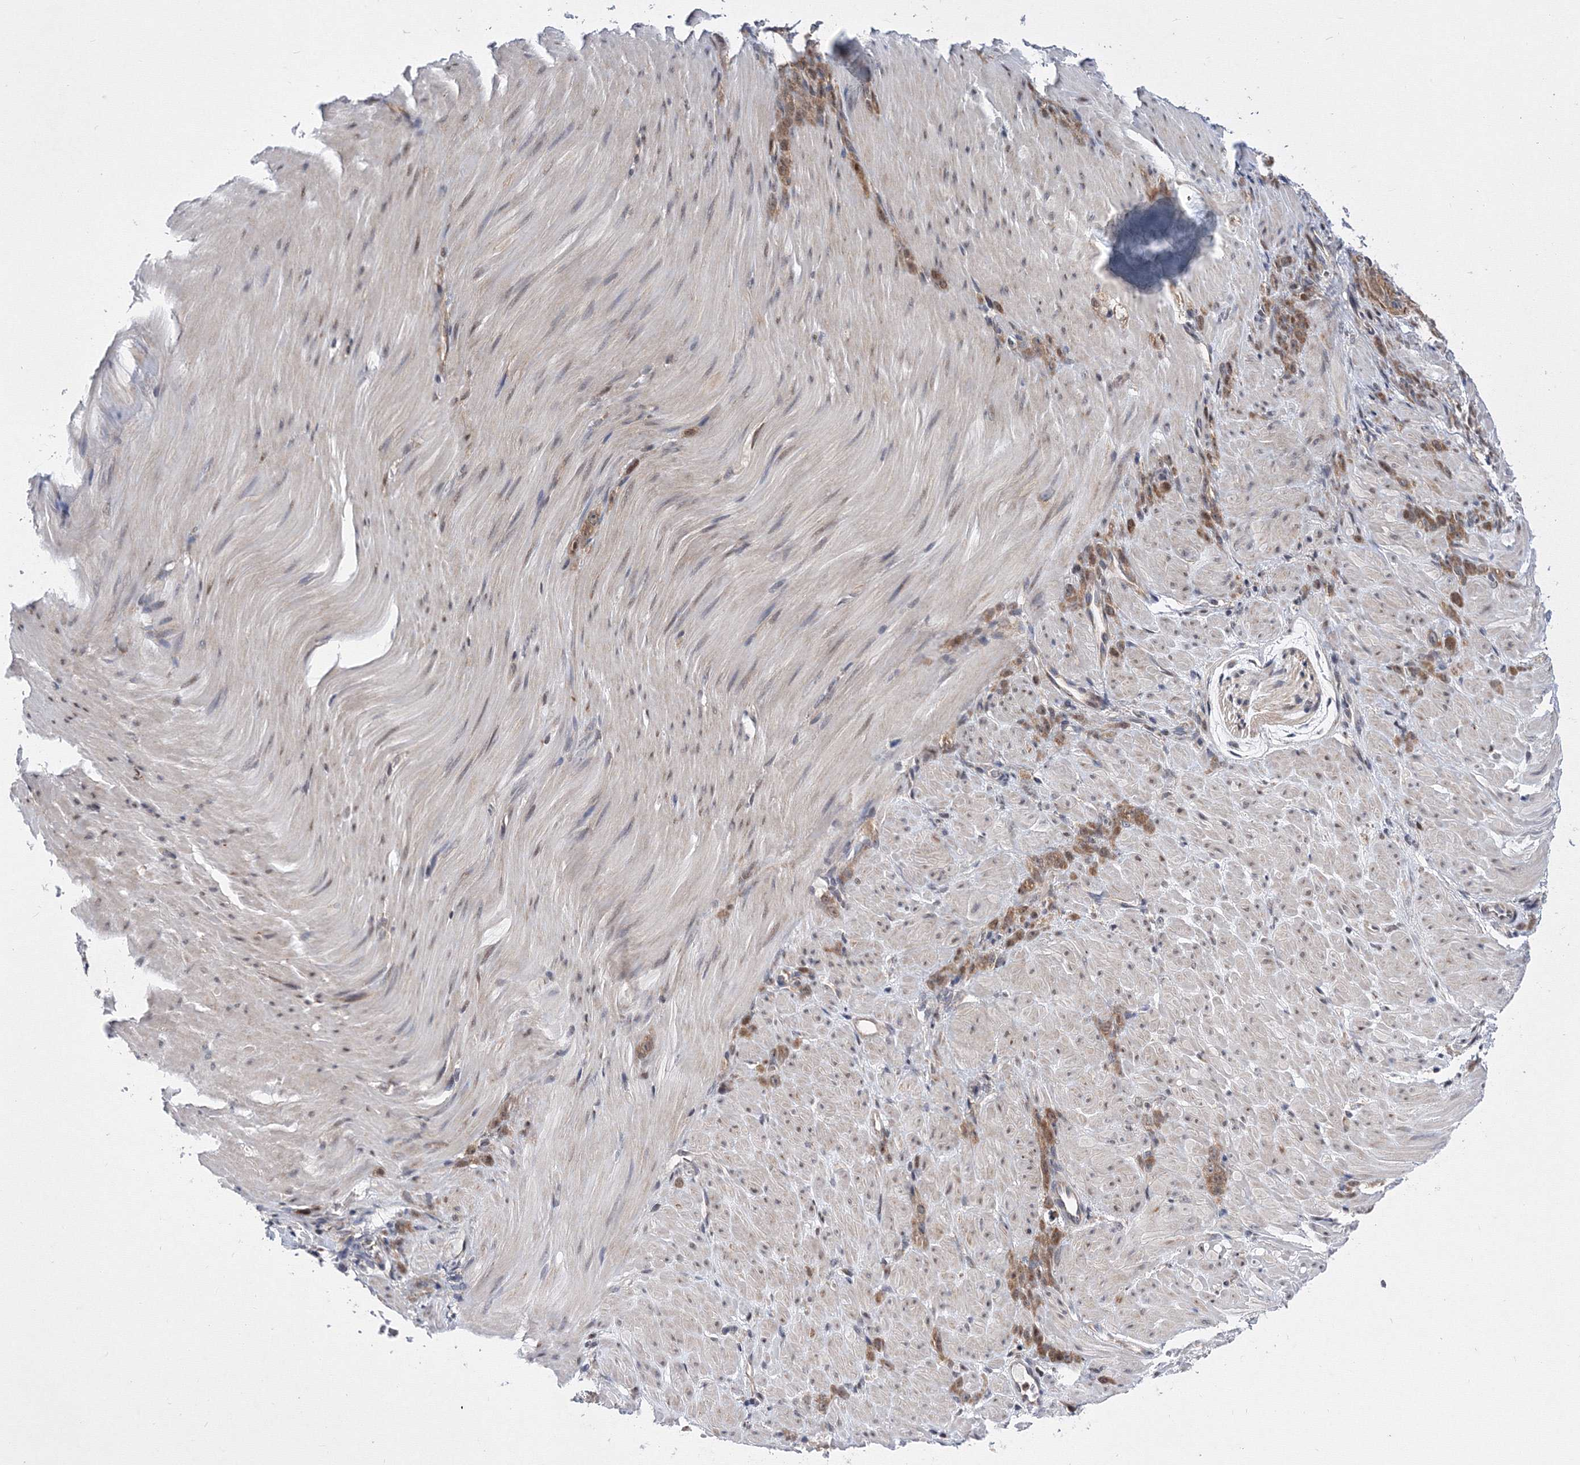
{"staining": {"intensity": "moderate", "quantity": ">75%", "location": "cytoplasmic/membranous,nuclear"}, "tissue": "stomach cancer", "cell_type": "Tumor cells", "image_type": "cancer", "snomed": [{"axis": "morphology", "description": "Normal tissue, NOS"}, {"axis": "morphology", "description": "Adenocarcinoma, NOS"}, {"axis": "topography", "description": "Stomach"}], "caption": "This histopathology image exhibits IHC staining of stomach cancer (adenocarcinoma), with medium moderate cytoplasmic/membranous and nuclear staining in approximately >75% of tumor cells.", "gene": "GPN1", "patient": {"sex": "male", "age": 82}}